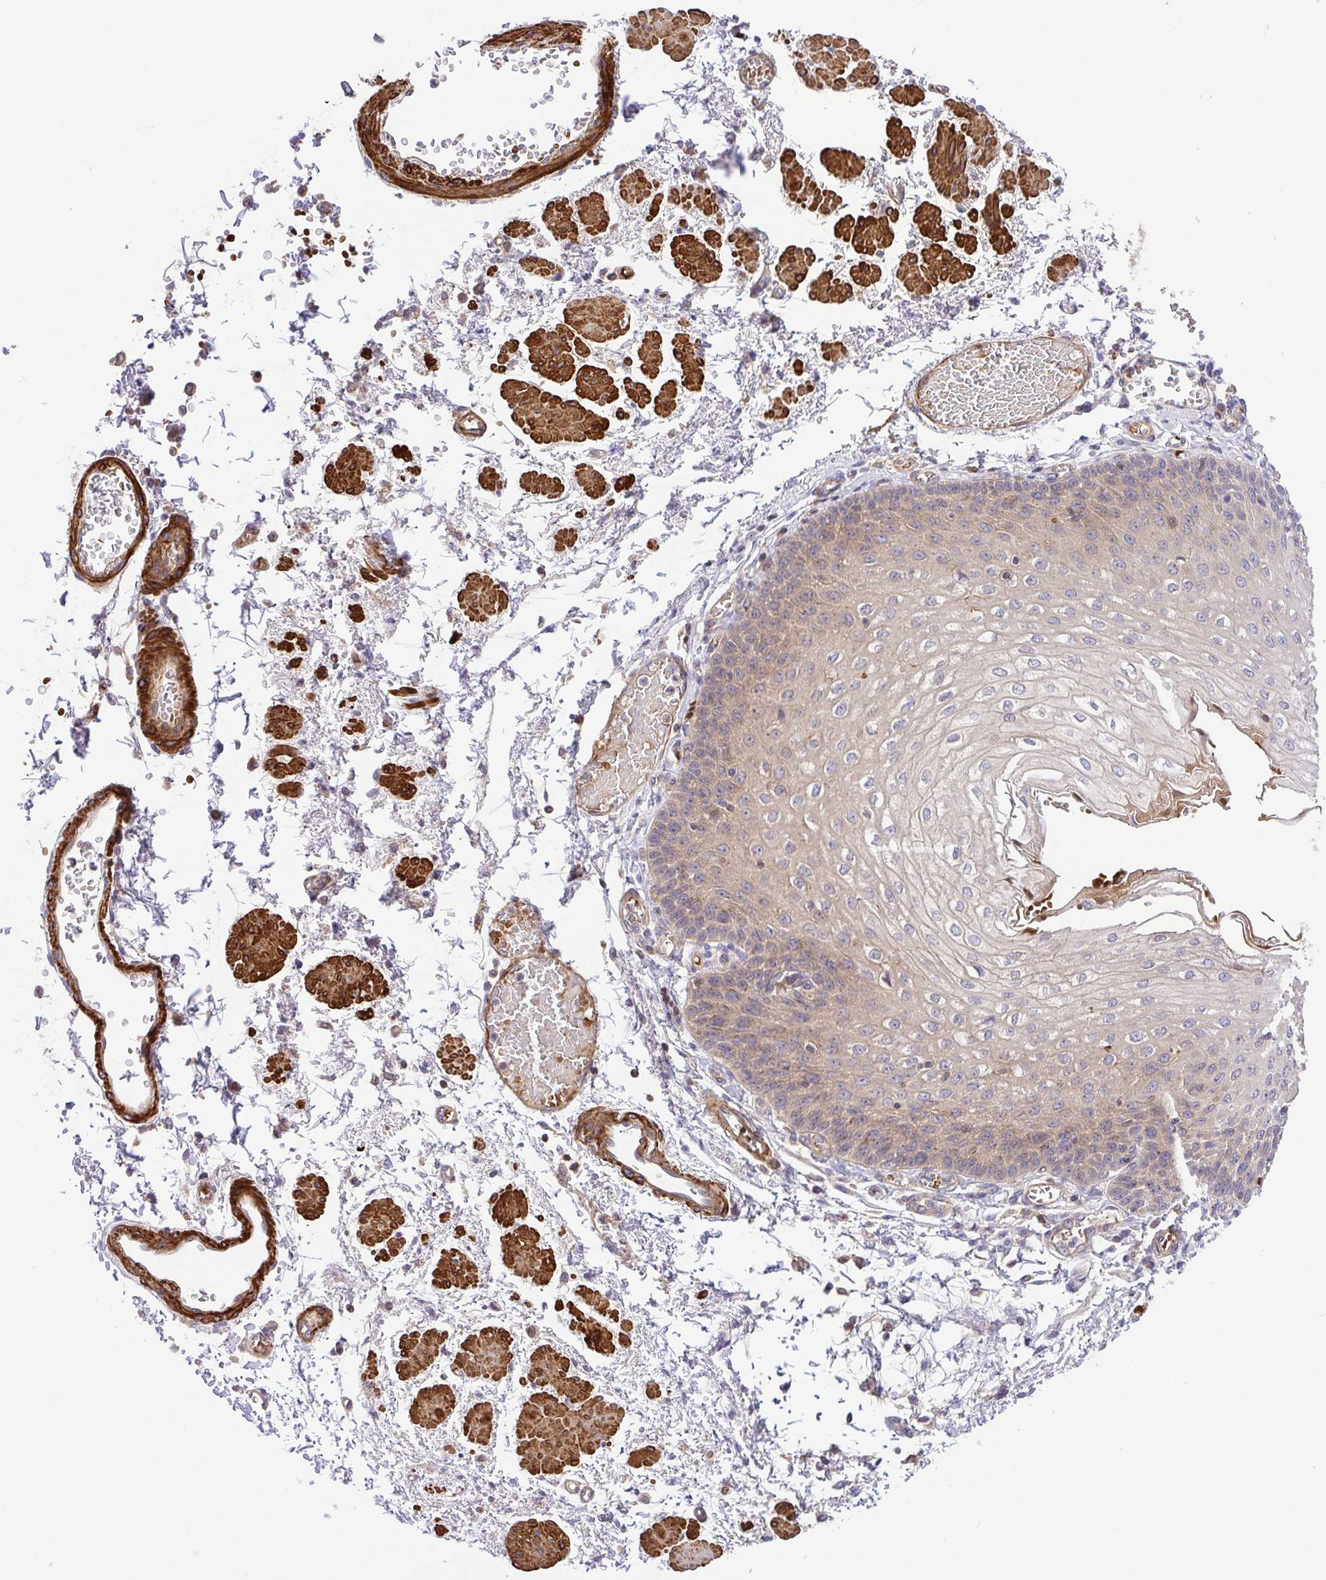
{"staining": {"intensity": "weak", "quantity": "25%-75%", "location": "cytoplasmic/membranous"}, "tissue": "esophagus", "cell_type": "Squamous epithelial cells", "image_type": "normal", "snomed": [{"axis": "morphology", "description": "Normal tissue, NOS"}, {"axis": "morphology", "description": "Adenocarcinoma, NOS"}, {"axis": "topography", "description": "Esophagus"}], "caption": "DAB (3,3'-diaminobenzidine) immunohistochemical staining of benign esophagus demonstrates weak cytoplasmic/membranous protein positivity in about 25%-75% of squamous epithelial cells. (DAB (3,3'-diaminobenzidine) IHC with brightfield microscopy, high magnification).", "gene": "IDE", "patient": {"sex": "male", "age": 81}}